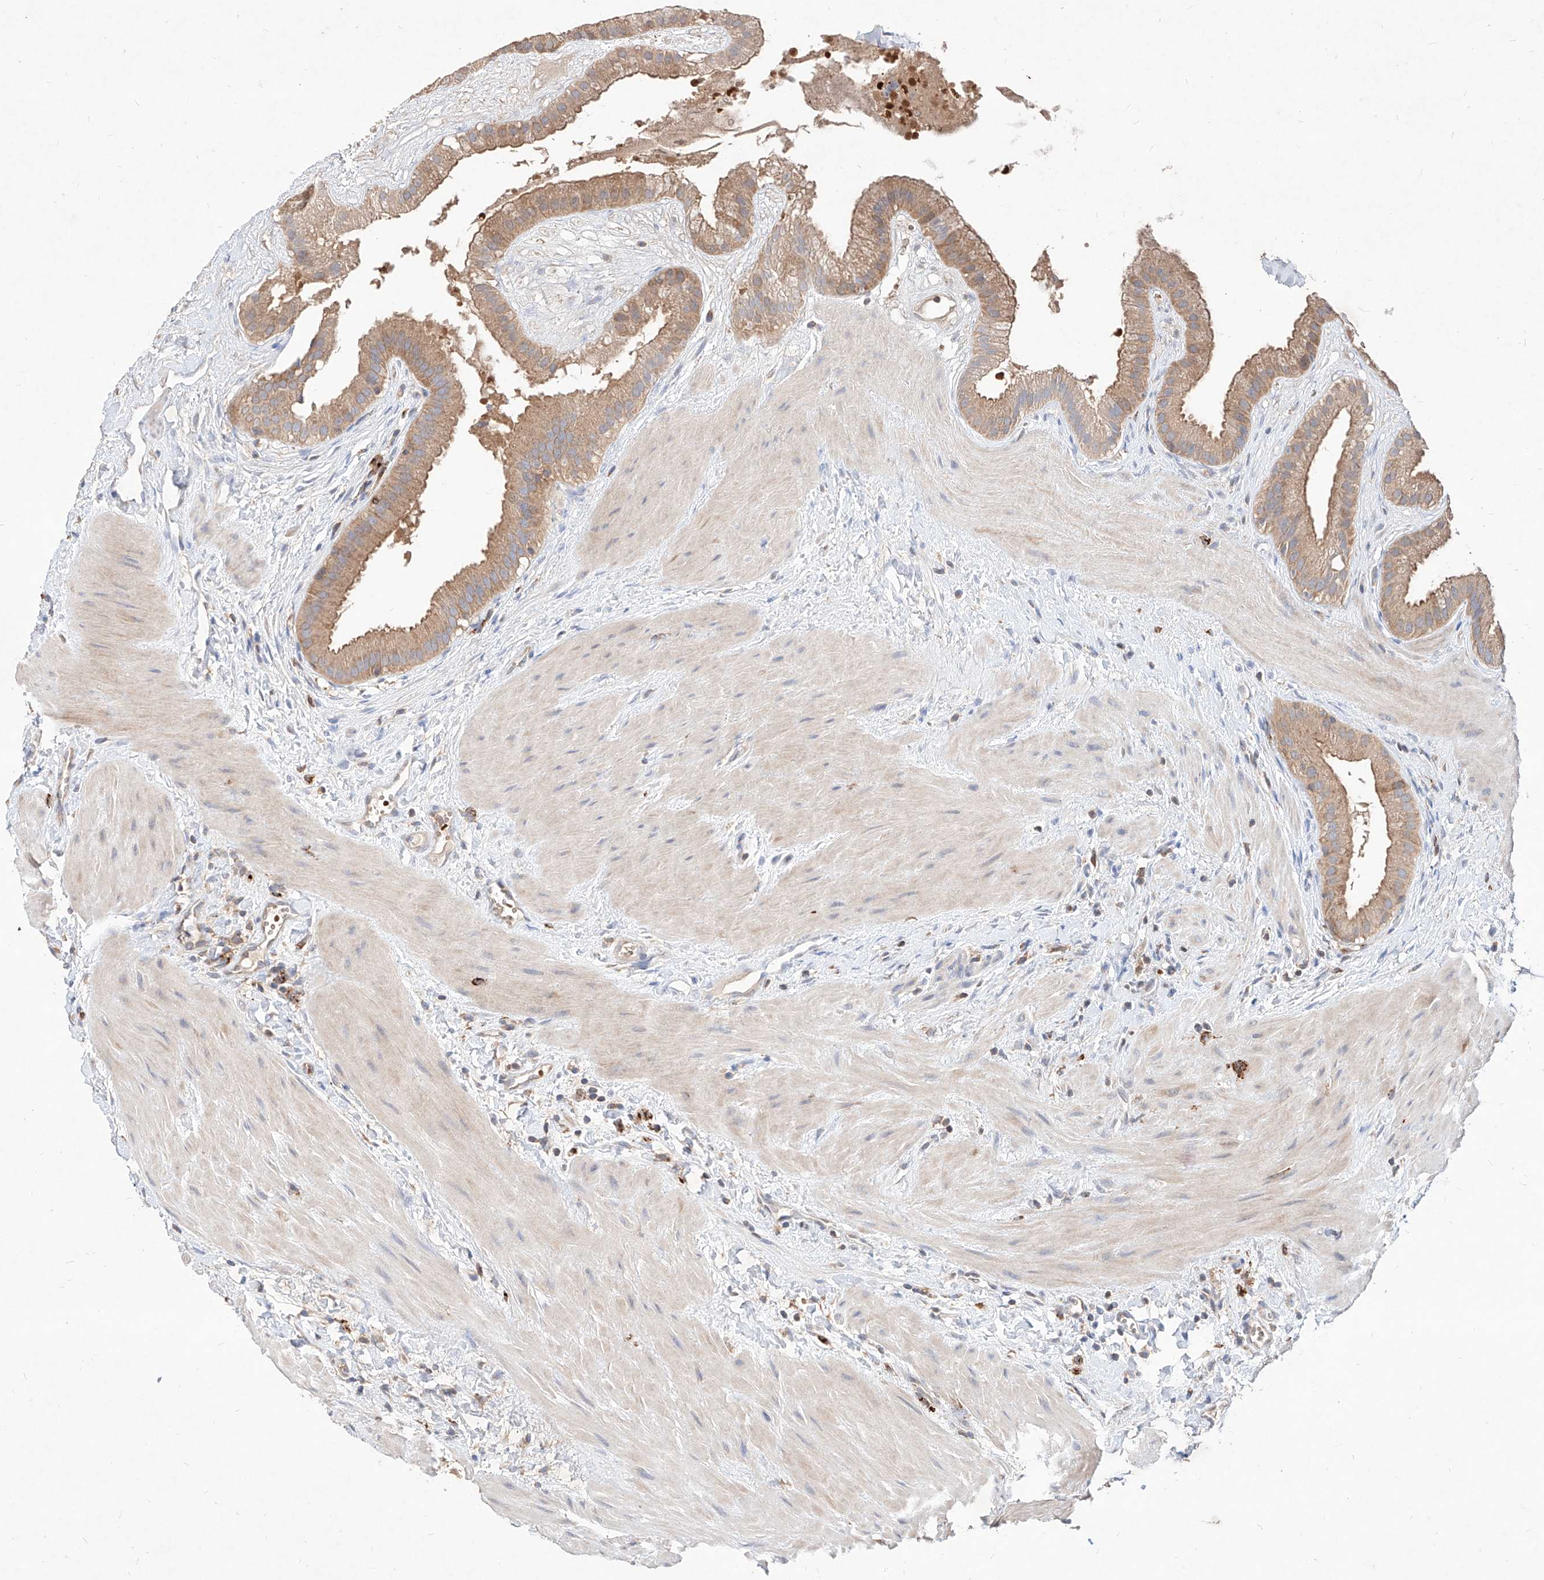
{"staining": {"intensity": "moderate", "quantity": ">75%", "location": "cytoplasmic/membranous"}, "tissue": "gallbladder", "cell_type": "Glandular cells", "image_type": "normal", "snomed": [{"axis": "morphology", "description": "Normal tissue, NOS"}, {"axis": "topography", "description": "Gallbladder"}], "caption": "Gallbladder was stained to show a protein in brown. There is medium levels of moderate cytoplasmic/membranous expression in about >75% of glandular cells. (DAB (3,3'-diaminobenzidine) IHC, brown staining for protein, blue staining for nuclei).", "gene": "TSNAX", "patient": {"sex": "male", "age": 55}}